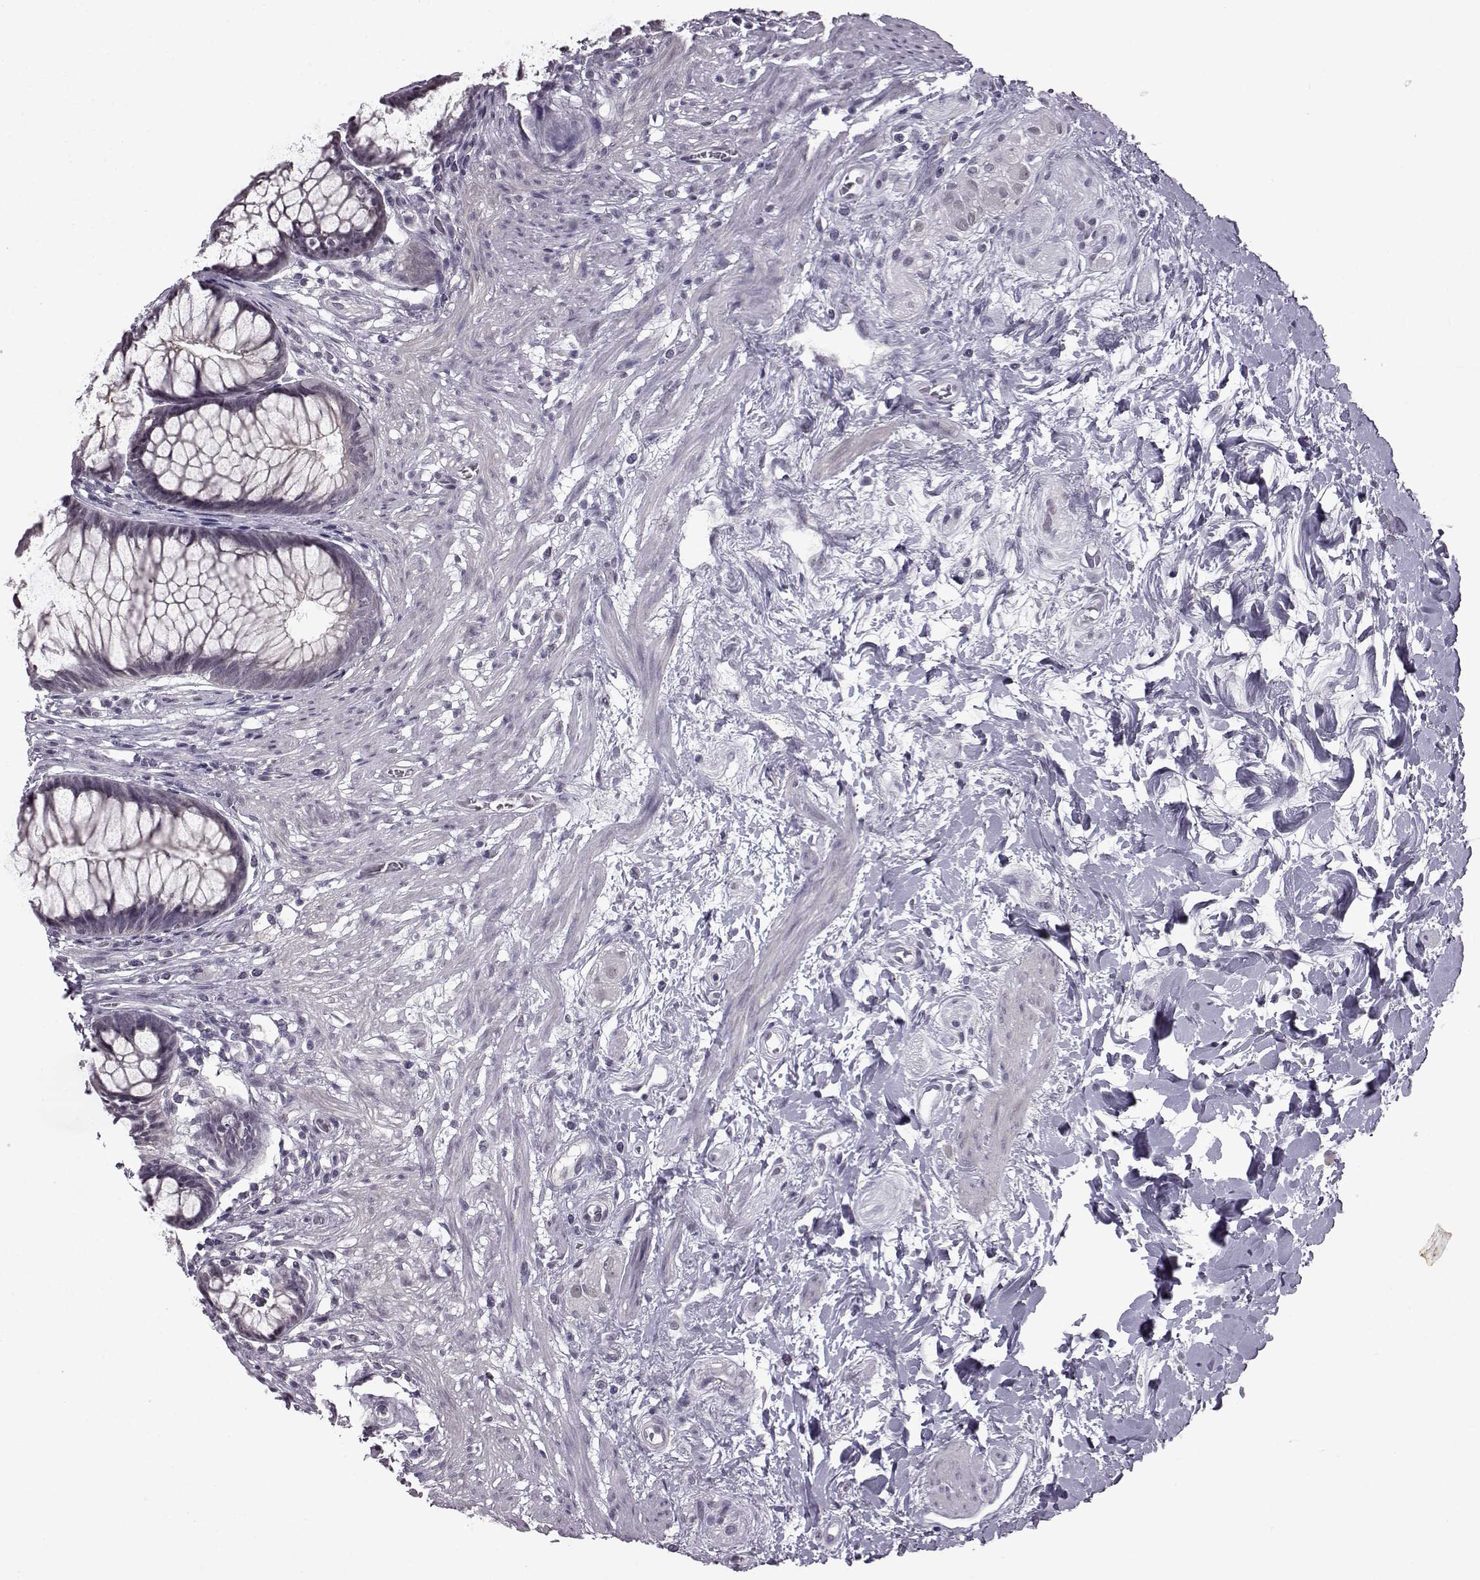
{"staining": {"intensity": "strong", "quantity": "<25%", "location": "cytoplasmic/membranous"}, "tissue": "rectum", "cell_type": "Glandular cells", "image_type": "normal", "snomed": [{"axis": "morphology", "description": "Normal tissue, NOS"}, {"axis": "topography", "description": "Smooth muscle"}, {"axis": "topography", "description": "Rectum"}], "caption": "Immunohistochemistry histopathology image of benign rectum: rectum stained using IHC demonstrates medium levels of strong protein expression localized specifically in the cytoplasmic/membranous of glandular cells, appearing as a cytoplasmic/membranous brown color.", "gene": "SLC28A2", "patient": {"sex": "male", "age": 53}}